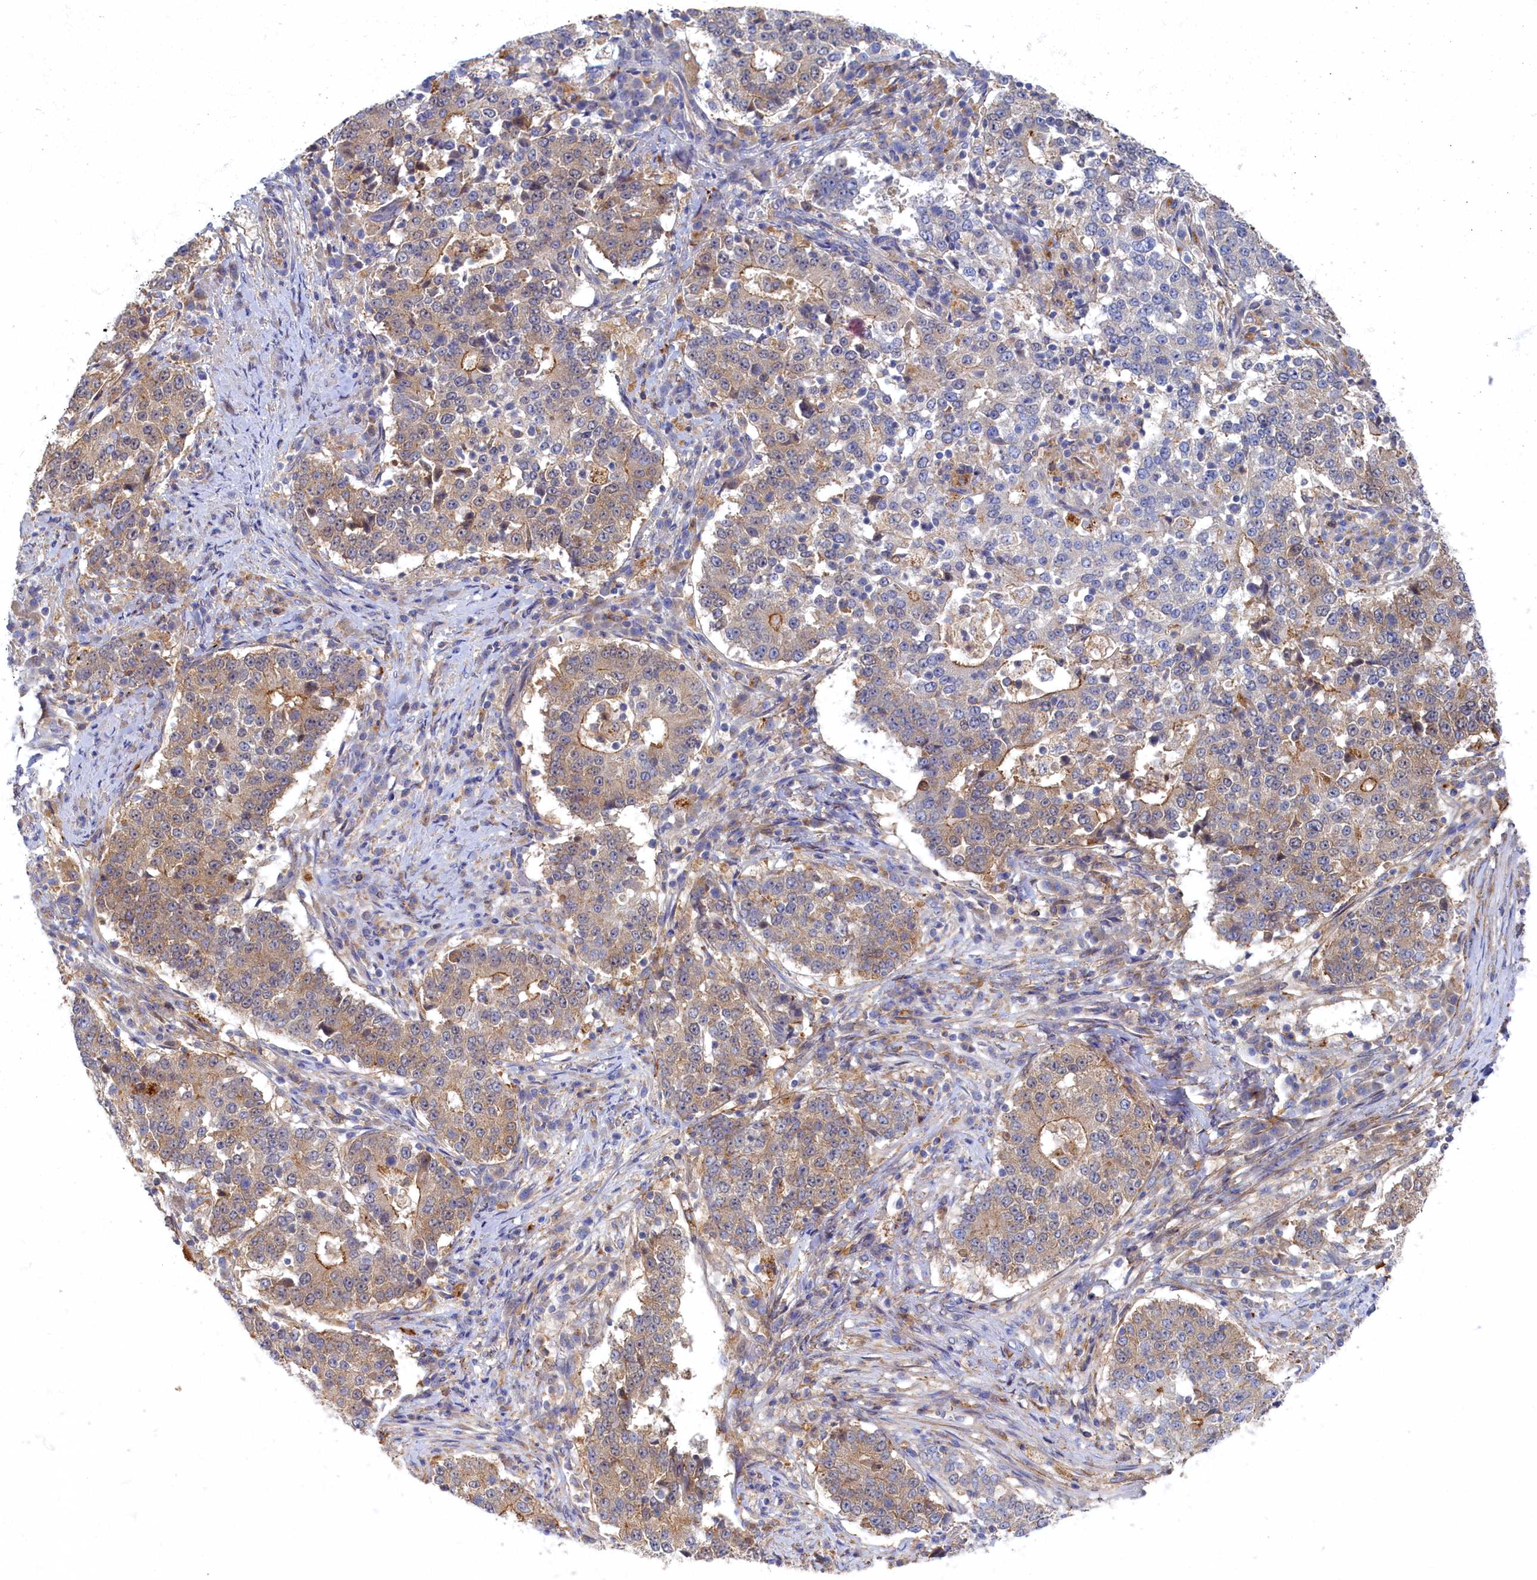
{"staining": {"intensity": "weak", "quantity": "25%-75%", "location": "cytoplasmic/membranous"}, "tissue": "stomach cancer", "cell_type": "Tumor cells", "image_type": "cancer", "snomed": [{"axis": "morphology", "description": "Adenocarcinoma, NOS"}, {"axis": "topography", "description": "Stomach"}], "caption": "Protein staining displays weak cytoplasmic/membranous positivity in about 25%-75% of tumor cells in stomach adenocarcinoma. (Stains: DAB (3,3'-diaminobenzidine) in brown, nuclei in blue, Microscopy: brightfield microscopy at high magnification).", "gene": "PSMG2", "patient": {"sex": "male", "age": 59}}